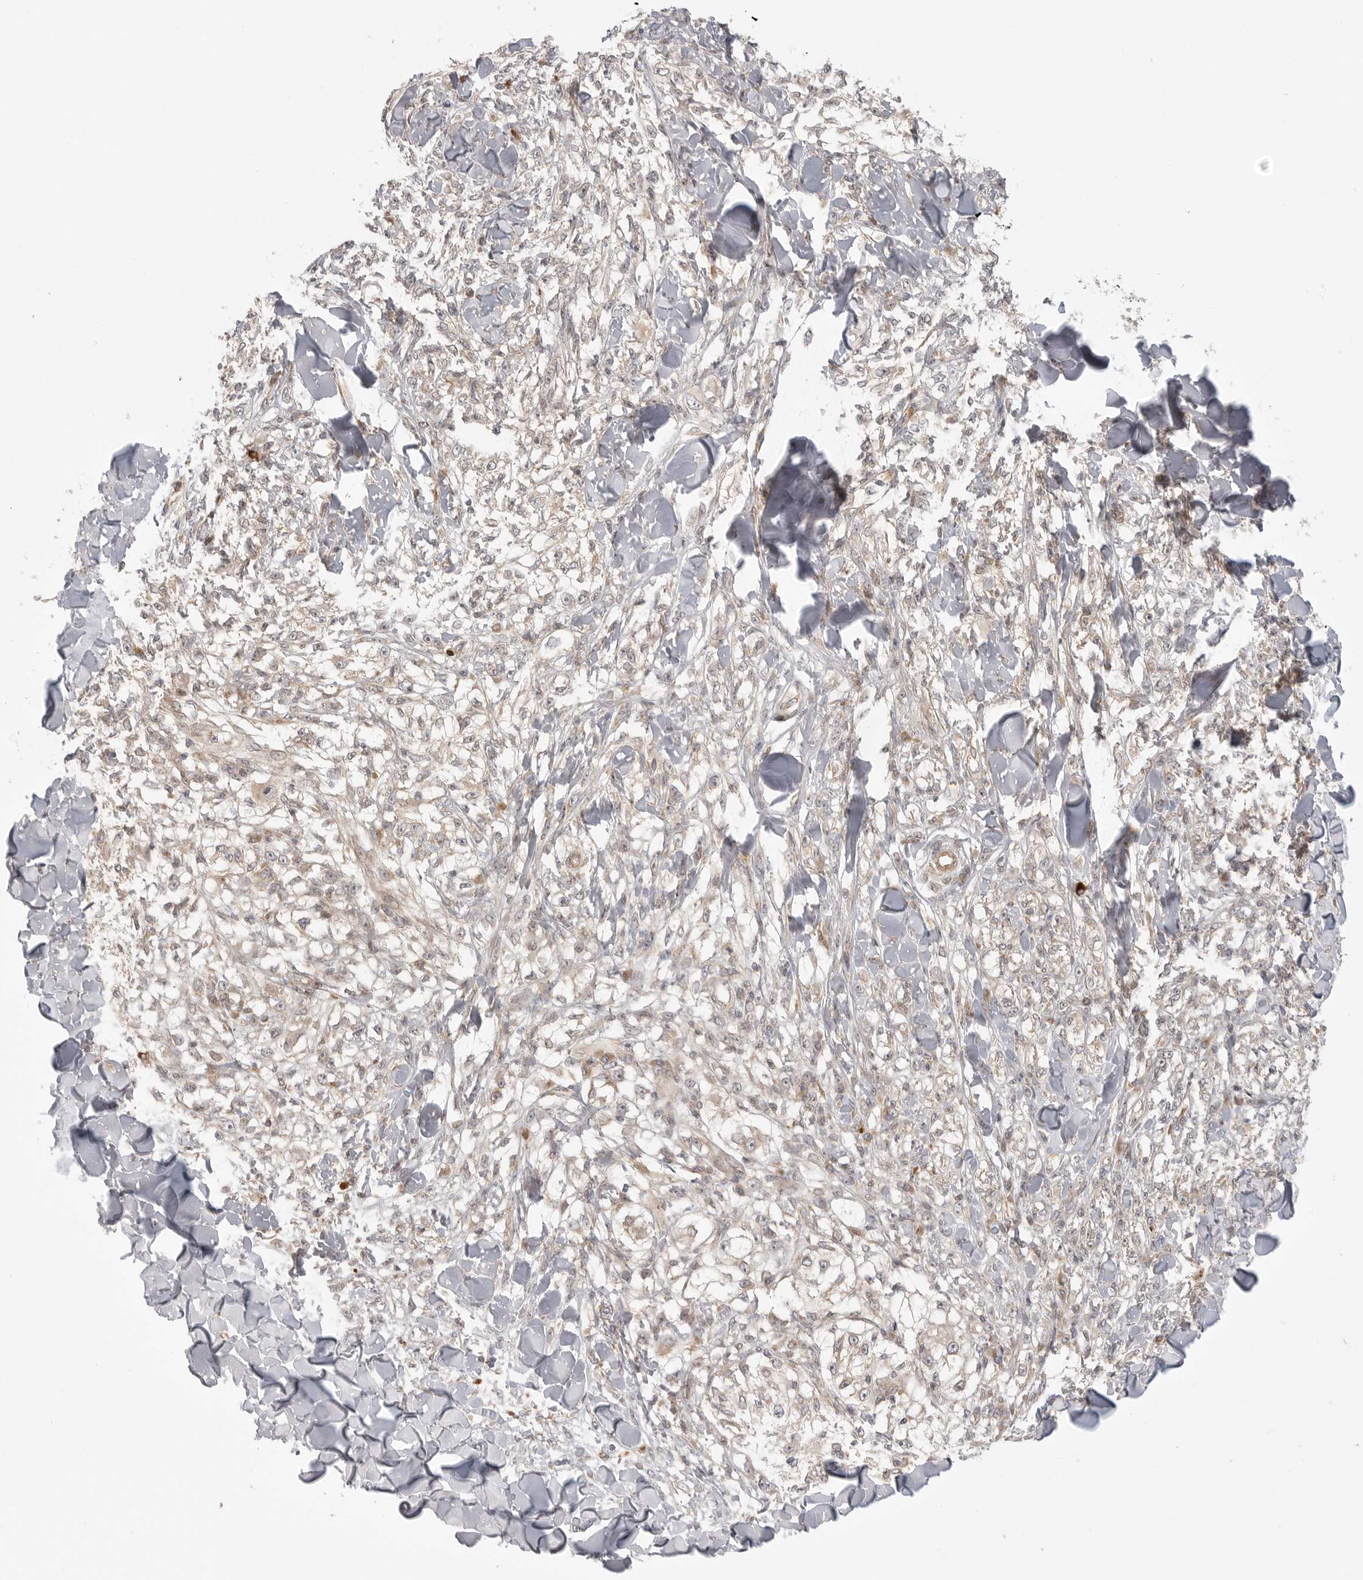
{"staining": {"intensity": "negative", "quantity": "none", "location": "none"}, "tissue": "melanoma", "cell_type": "Tumor cells", "image_type": "cancer", "snomed": [{"axis": "morphology", "description": "Malignant melanoma, NOS"}, {"axis": "topography", "description": "Skin of head"}], "caption": "Human malignant melanoma stained for a protein using immunohistochemistry (IHC) demonstrates no staining in tumor cells.", "gene": "CCPG1", "patient": {"sex": "male", "age": 83}}